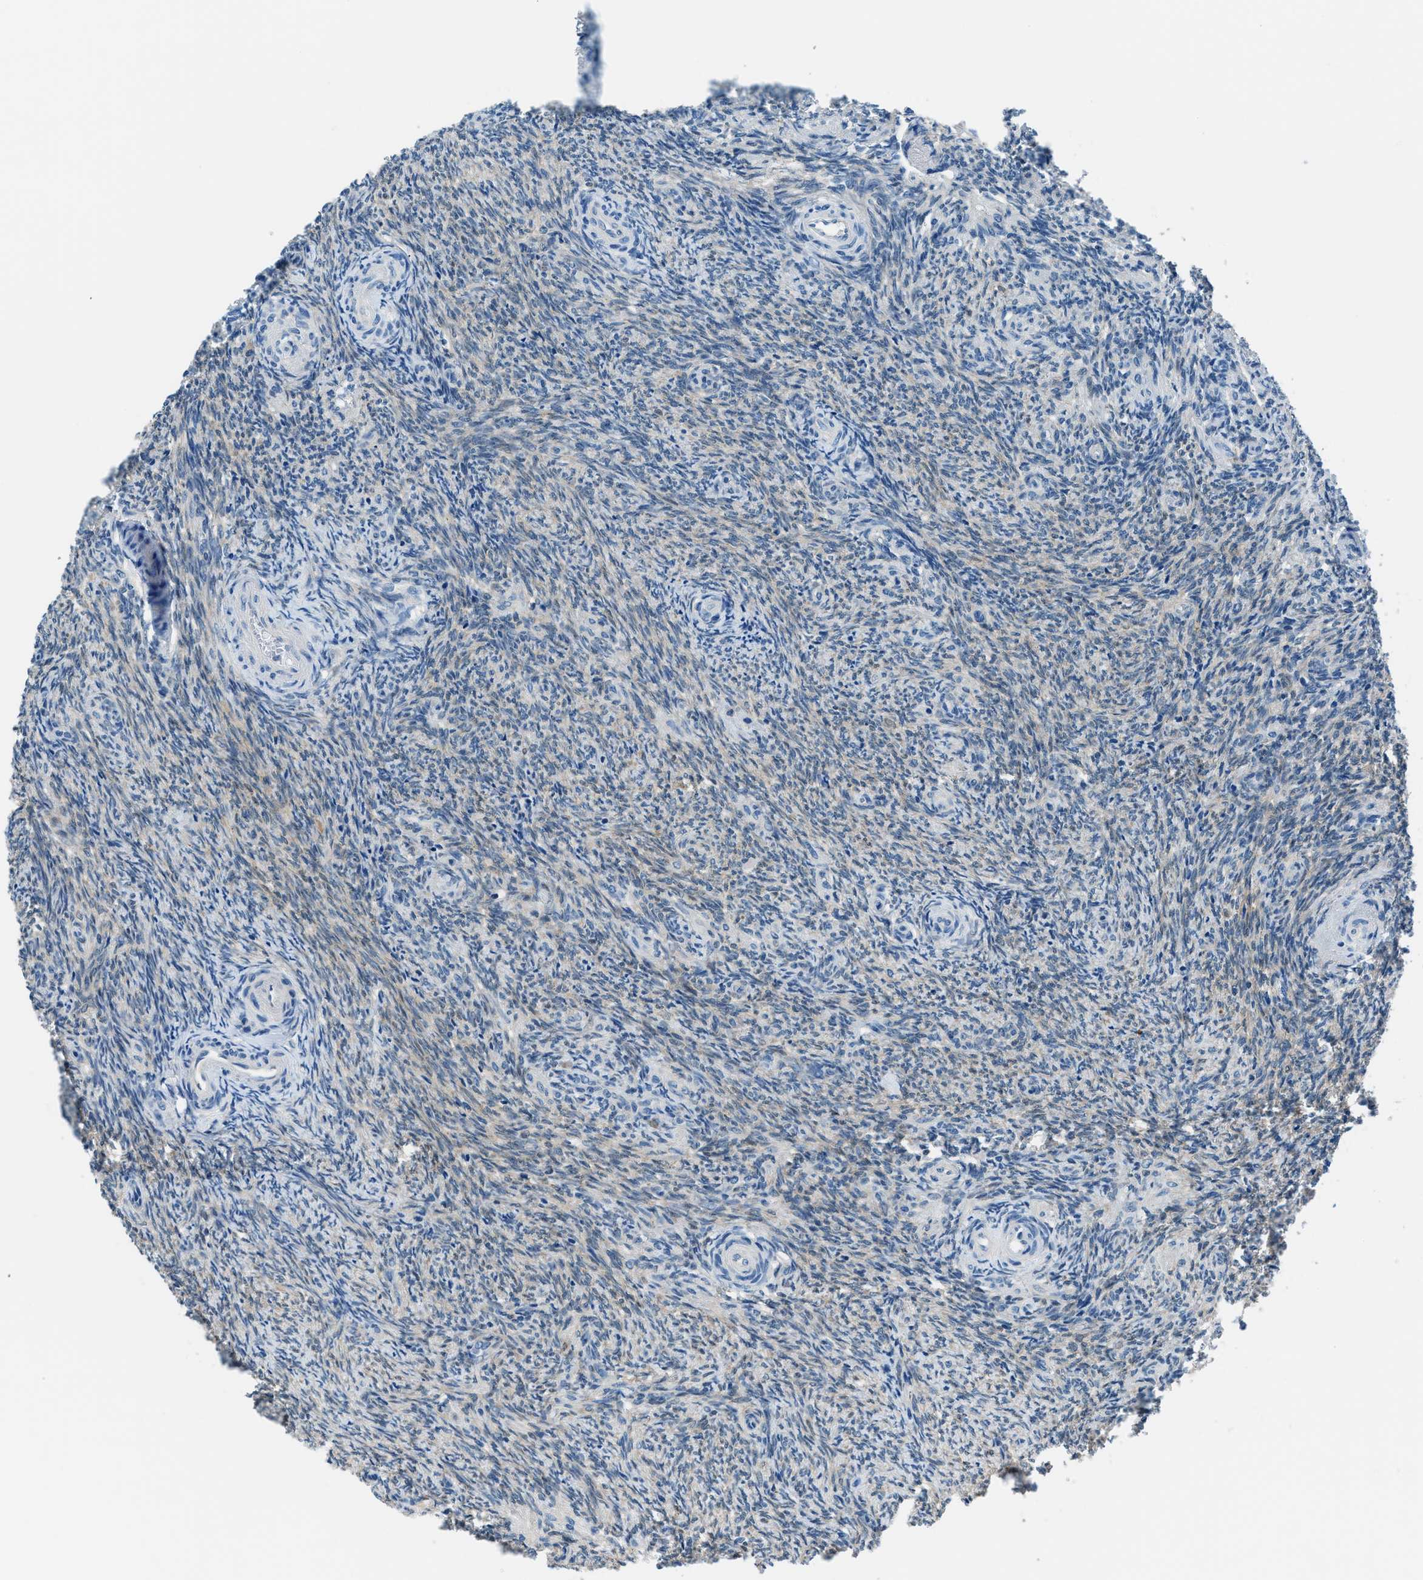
{"staining": {"intensity": "weak", "quantity": ">75%", "location": "cytoplasmic/membranous"}, "tissue": "ovary", "cell_type": "Follicle cells", "image_type": "normal", "snomed": [{"axis": "morphology", "description": "Normal tissue, NOS"}, {"axis": "topography", "description": "Ovary"}], "caption": "Human ovary stained with a protein marker displays weak staining in follicle cells.", "gene": "ACP1", "patient": {"sex": "female", "age": 41}}